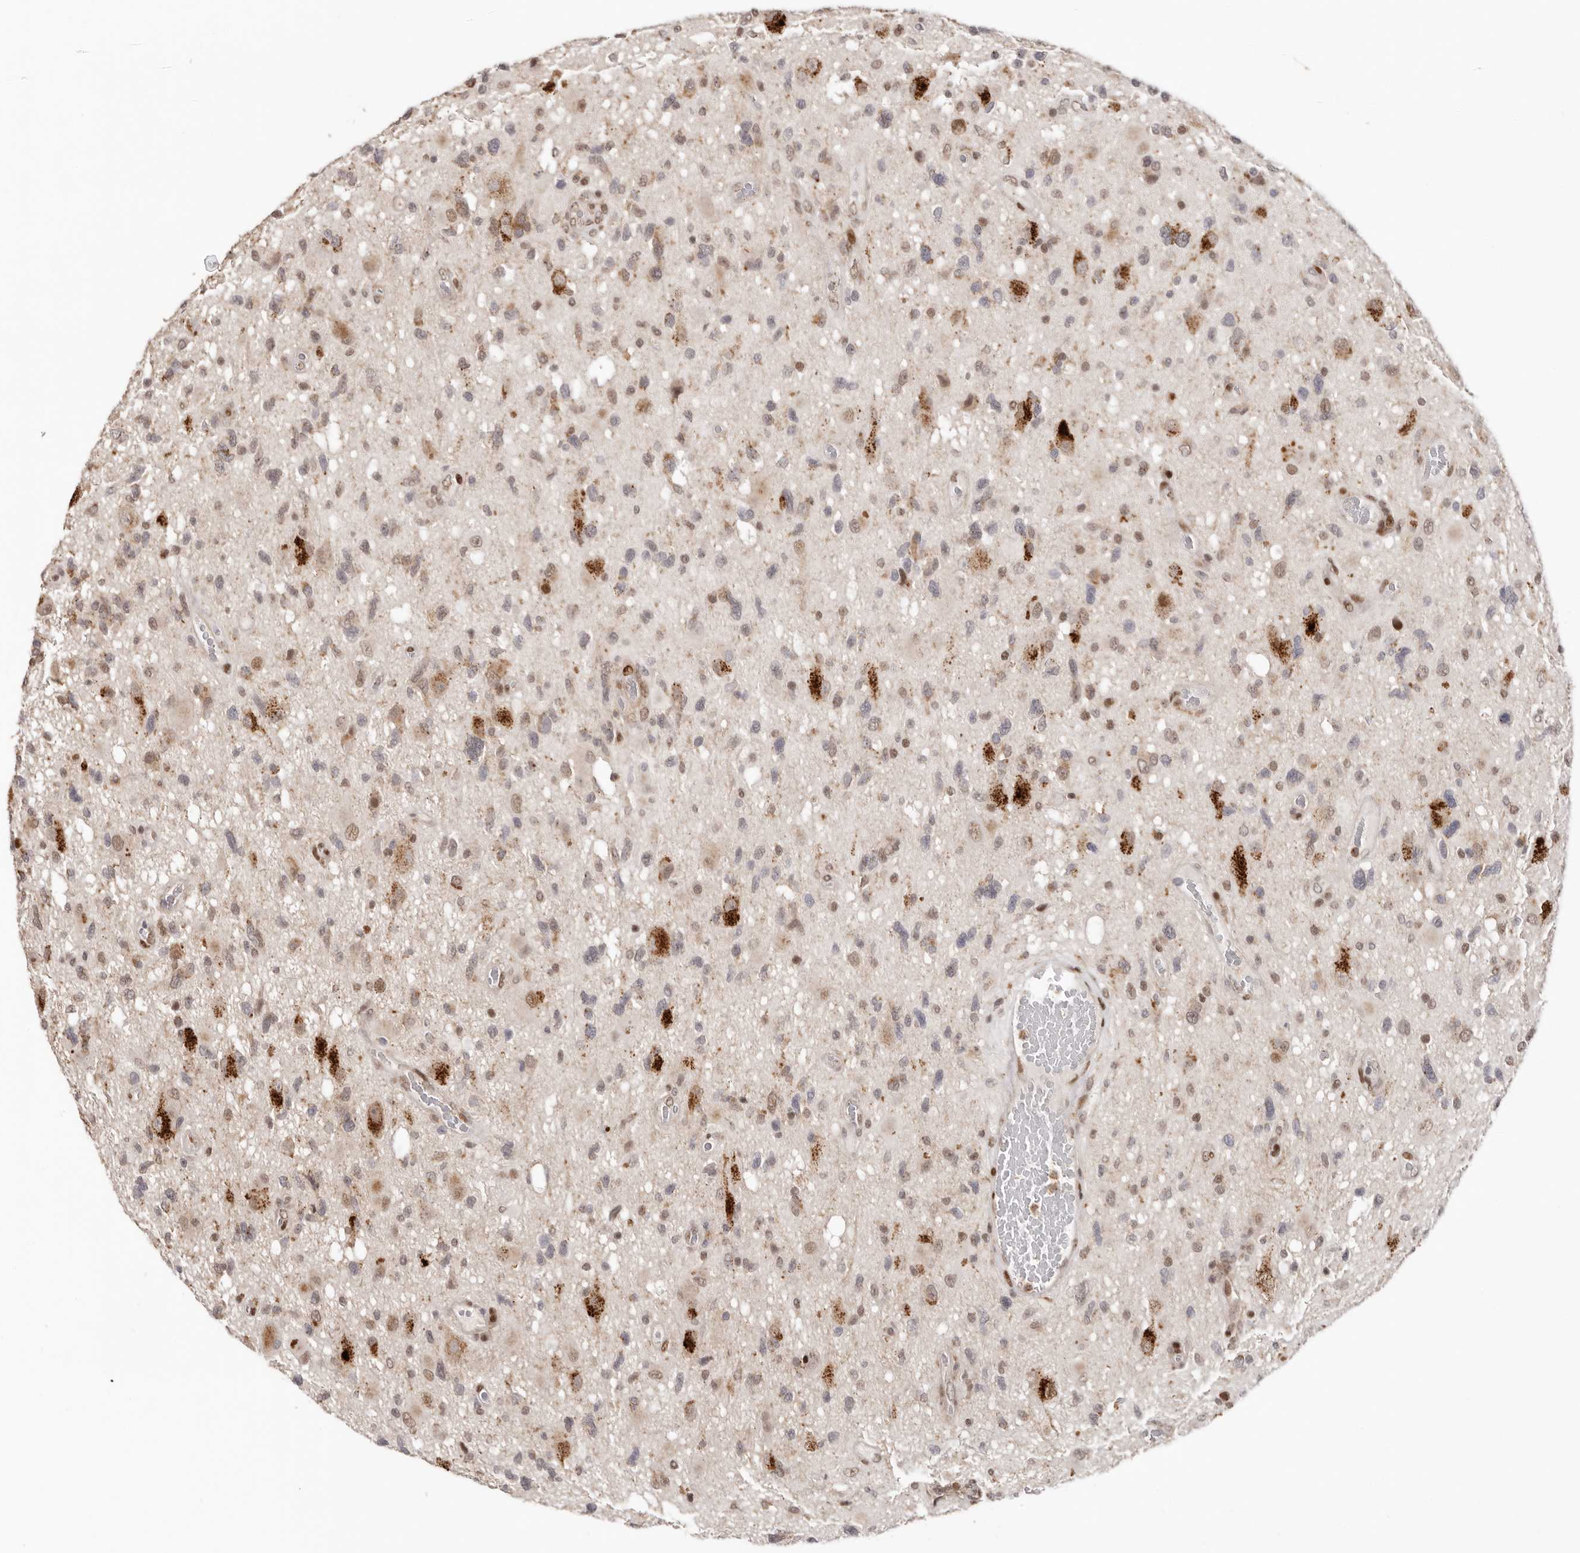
{"staining": {"intensity": "weak", "quantity": "25%-75%", "location": "cytoplasmic/membranous,nuclear"}, "tissue": "glioma", "cell_type": "Tumor cells", "image_type": "cancer", "snomed": [{"axis": "morphology", "description": "Glioma, malignant, High grade"}, {"axis": "topography", "description": "Brain"}], "caption": "Malignant high-grade glioma stained for a protein shows weak cytoplasmic/membranous and nuclear positivity in tumor cells.", "gene": "SMAD7", "patient": {"sex": "male", "age": 33}}